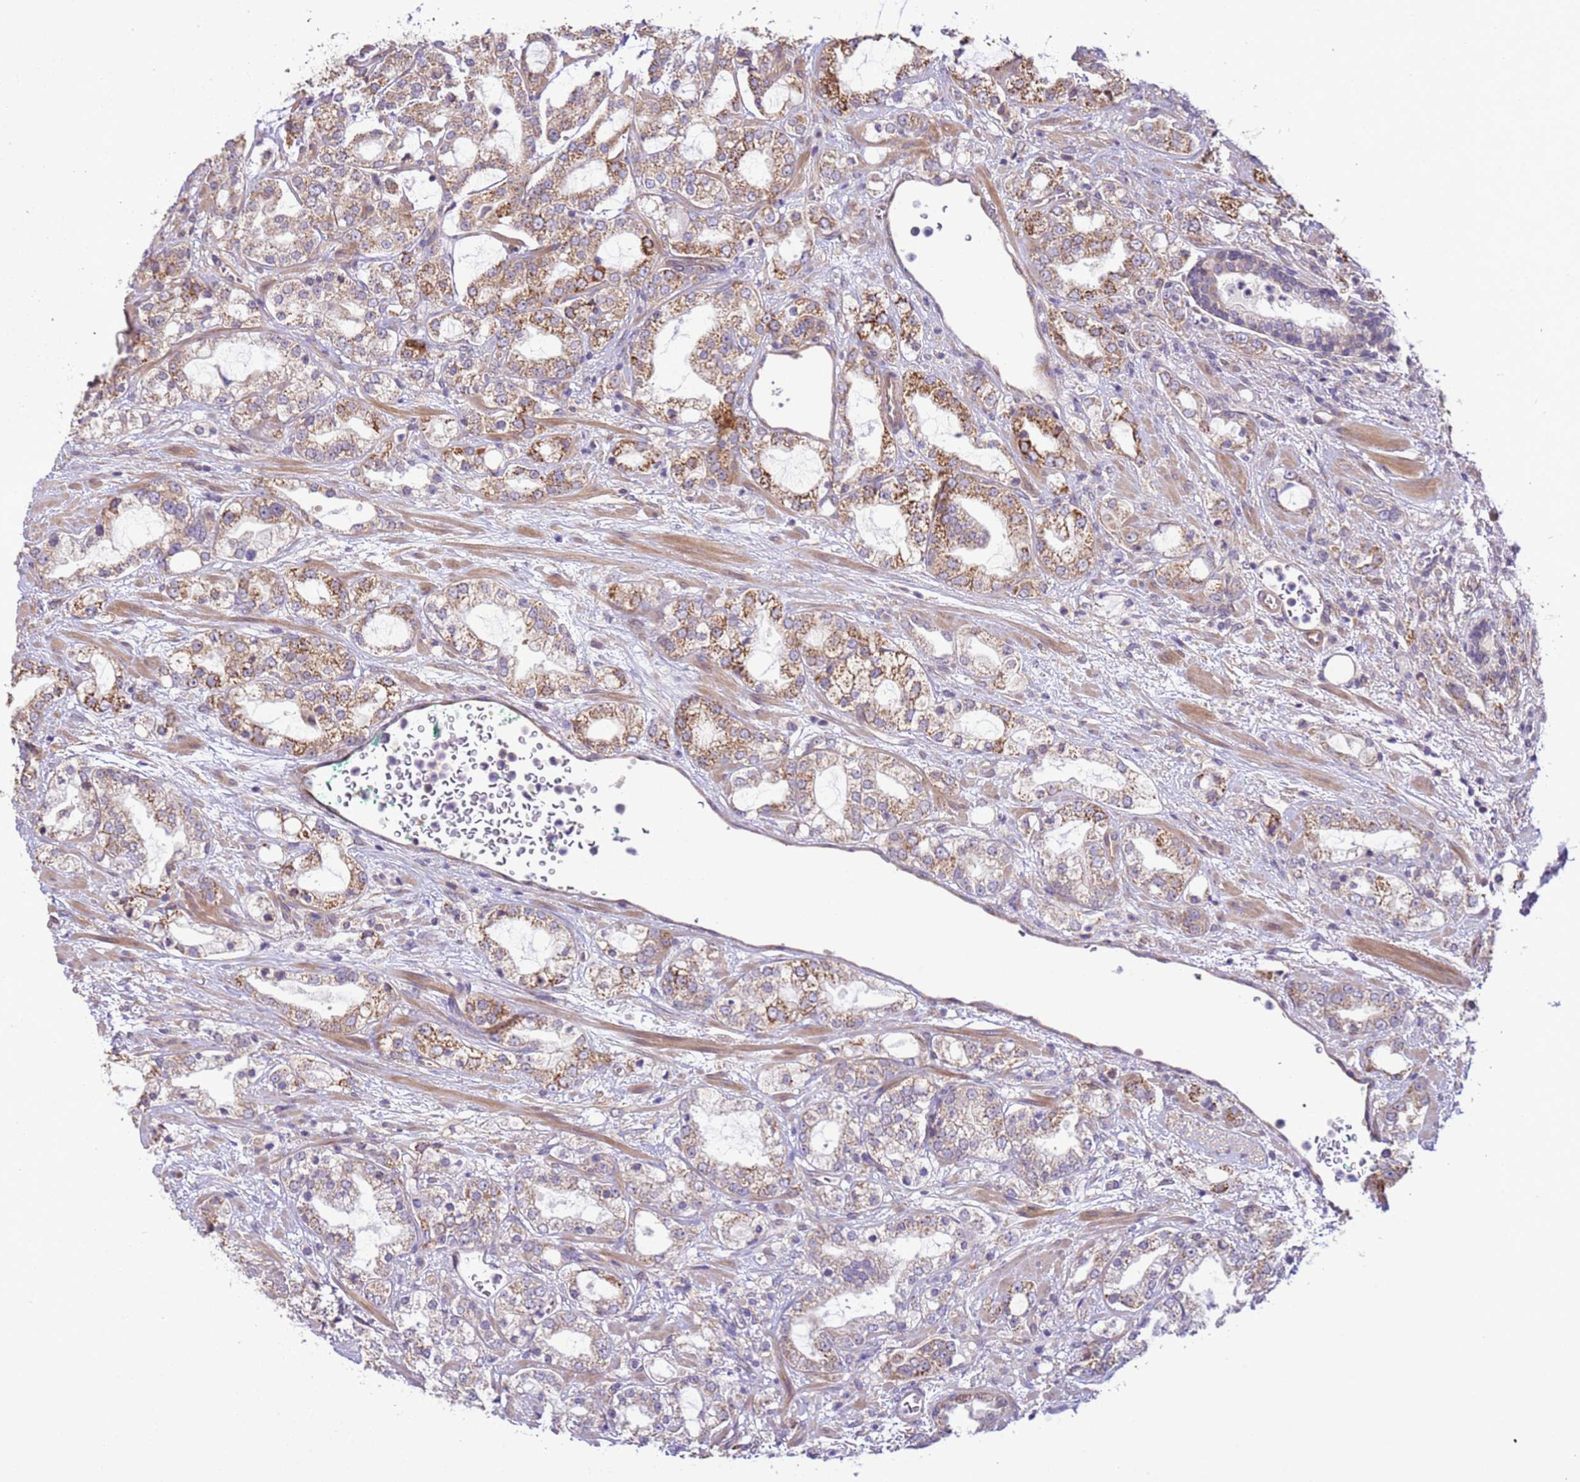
{"staining": {"intensity": "moderate", "quantity": ">75%", "location": "cytoplasmic/membranous"}, "tissue": "prostate cancer", "cell_type": "Tumor cells", "image_type": "cancer", "snomed": [{"axis": "morphology", "description": "Adenocarcinoma, High grade"}, {"axis": "topography", "description": "Prostate"}], "caption": "A high-resolution image shows immunohistochemistry (IHC) staining of prostate cancer (high-grade adenocarcinoma), which shows moderate cytoplasmic/membranous expression in approximately >75% of tumor cells.", "gene": "SCARA3", "patient": {"sex": "male", "age": 64}}